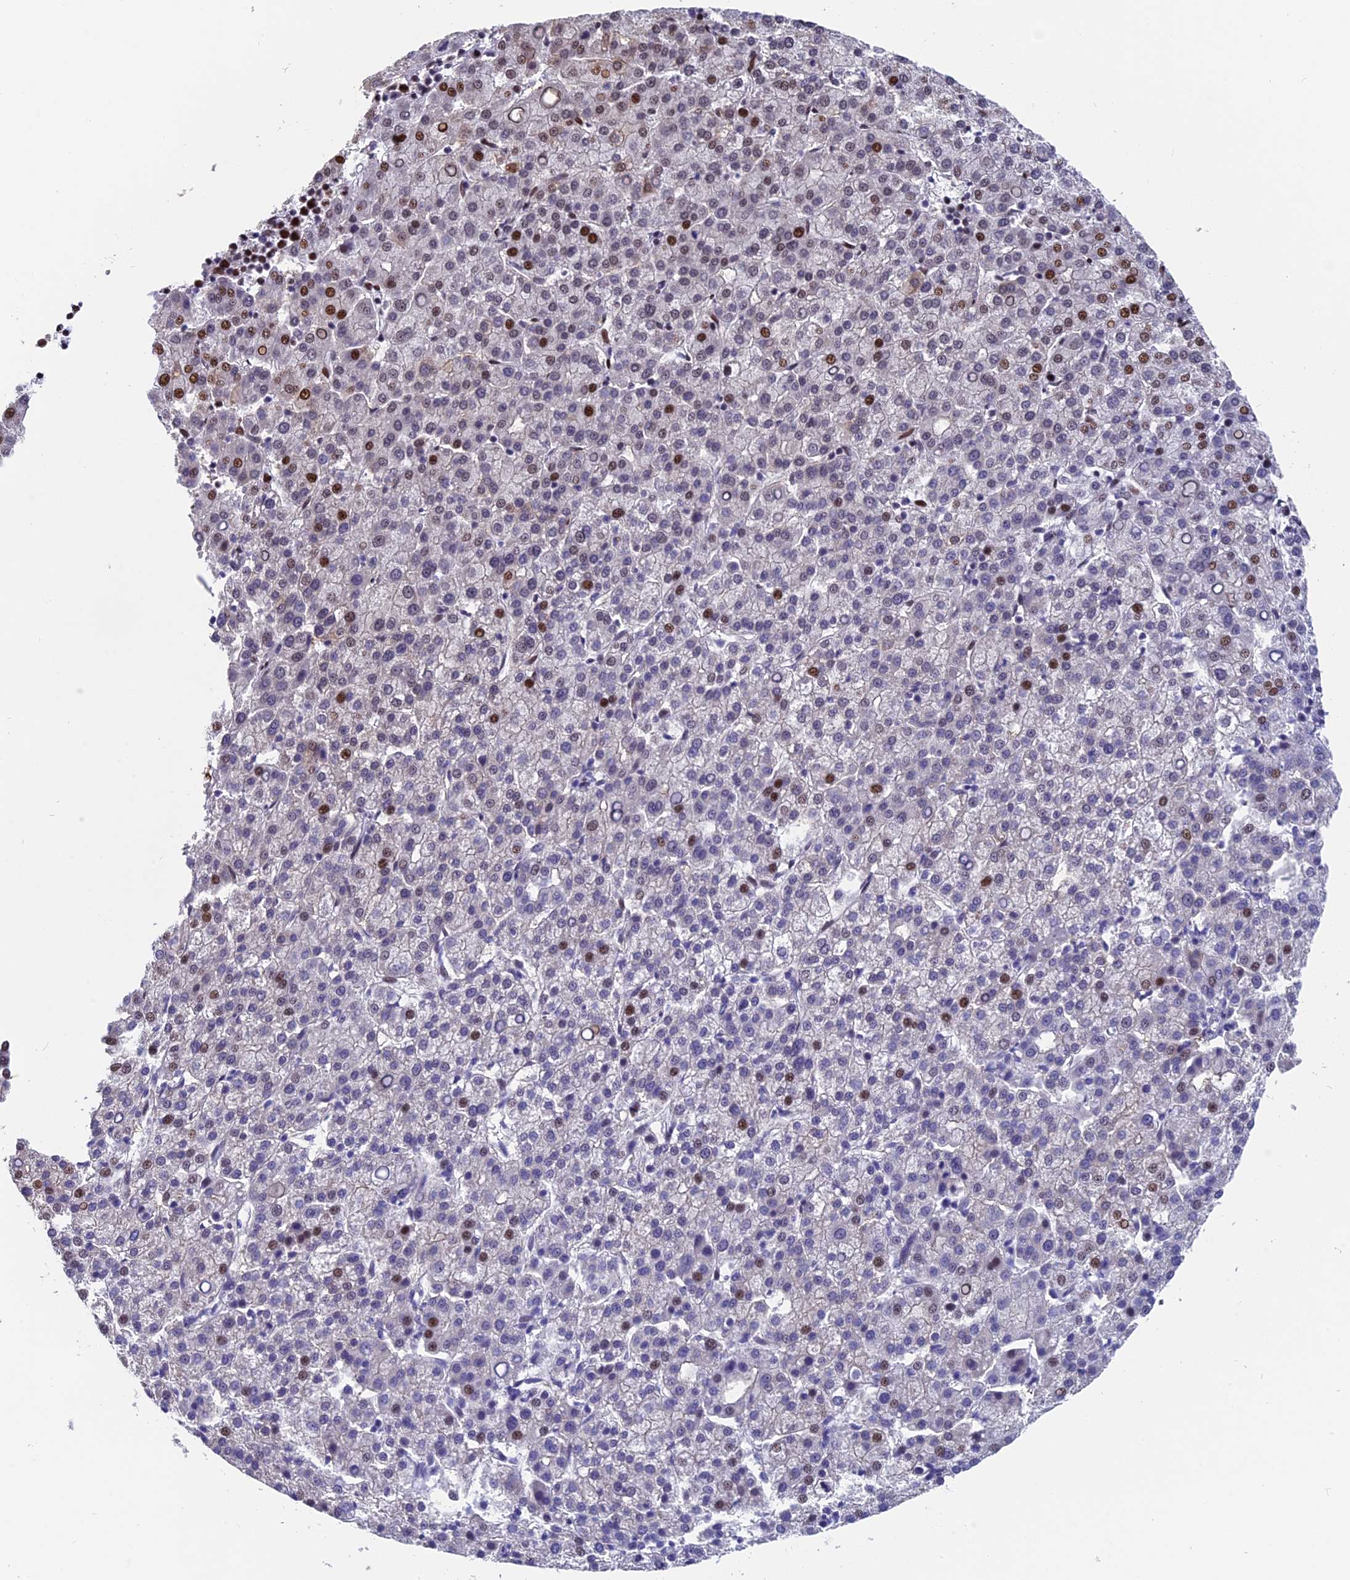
{"staining": {"intensity": "moderate", "quantity": "<25%", "location": "nuclear"}, "tissue": "liver cancer", "cell_type": "Tumor cells", "image_type": "cancer", "snomed": [{"axis": "morphology", "description": "Carcinoma, Hepatocellular, NOS"}, {"axis": "topography", "description": "Liver"}], "caption": "This is an image of immunohistochemistry (IHC) staining of liver hepatocellular carcinoma, which shows moderate expression in the nuclear of tumor cells.", "gene": "NSA2", "patient": {"sex": "female", "age": 58}}